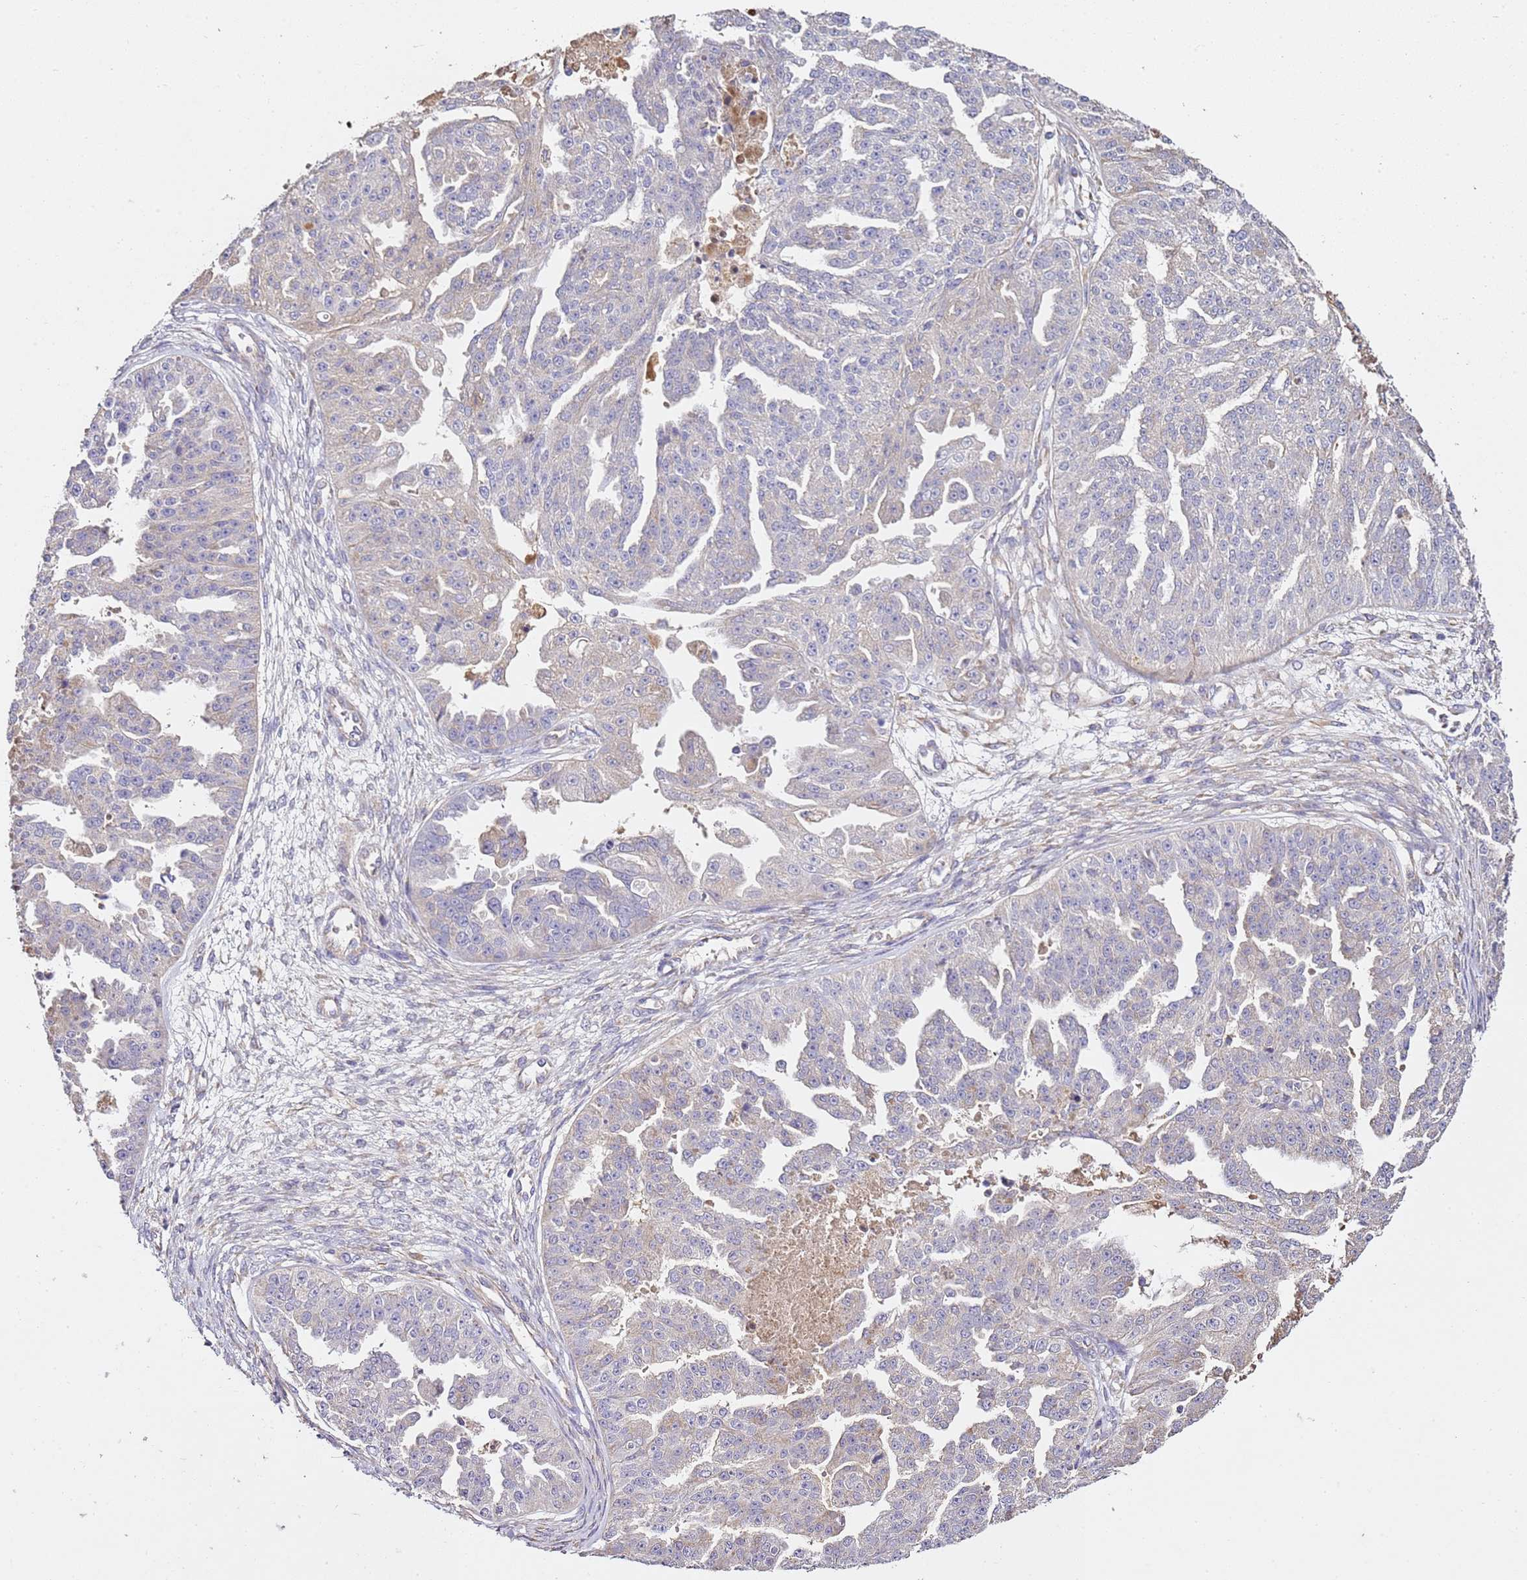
{"staining": {"intensity": "negative", "quantity": "none", "location": "none"}, "tissue": "ovarian cancer", "cell_type": "Tumor cells", "image_type": "cancer", "snomed": [{"axis": "morphology", "description": "Cystadenocarcinoma, serous, NOS"}, {"axis": "topography", "description": "Ovary"}], "caption": "A micrograph of human ovarian cancer (serous cystadenocarcinoma) is negative for staining in tumor cells.", "gene": "OR2B11", "patient": {"sex": "female", "age": 58}}